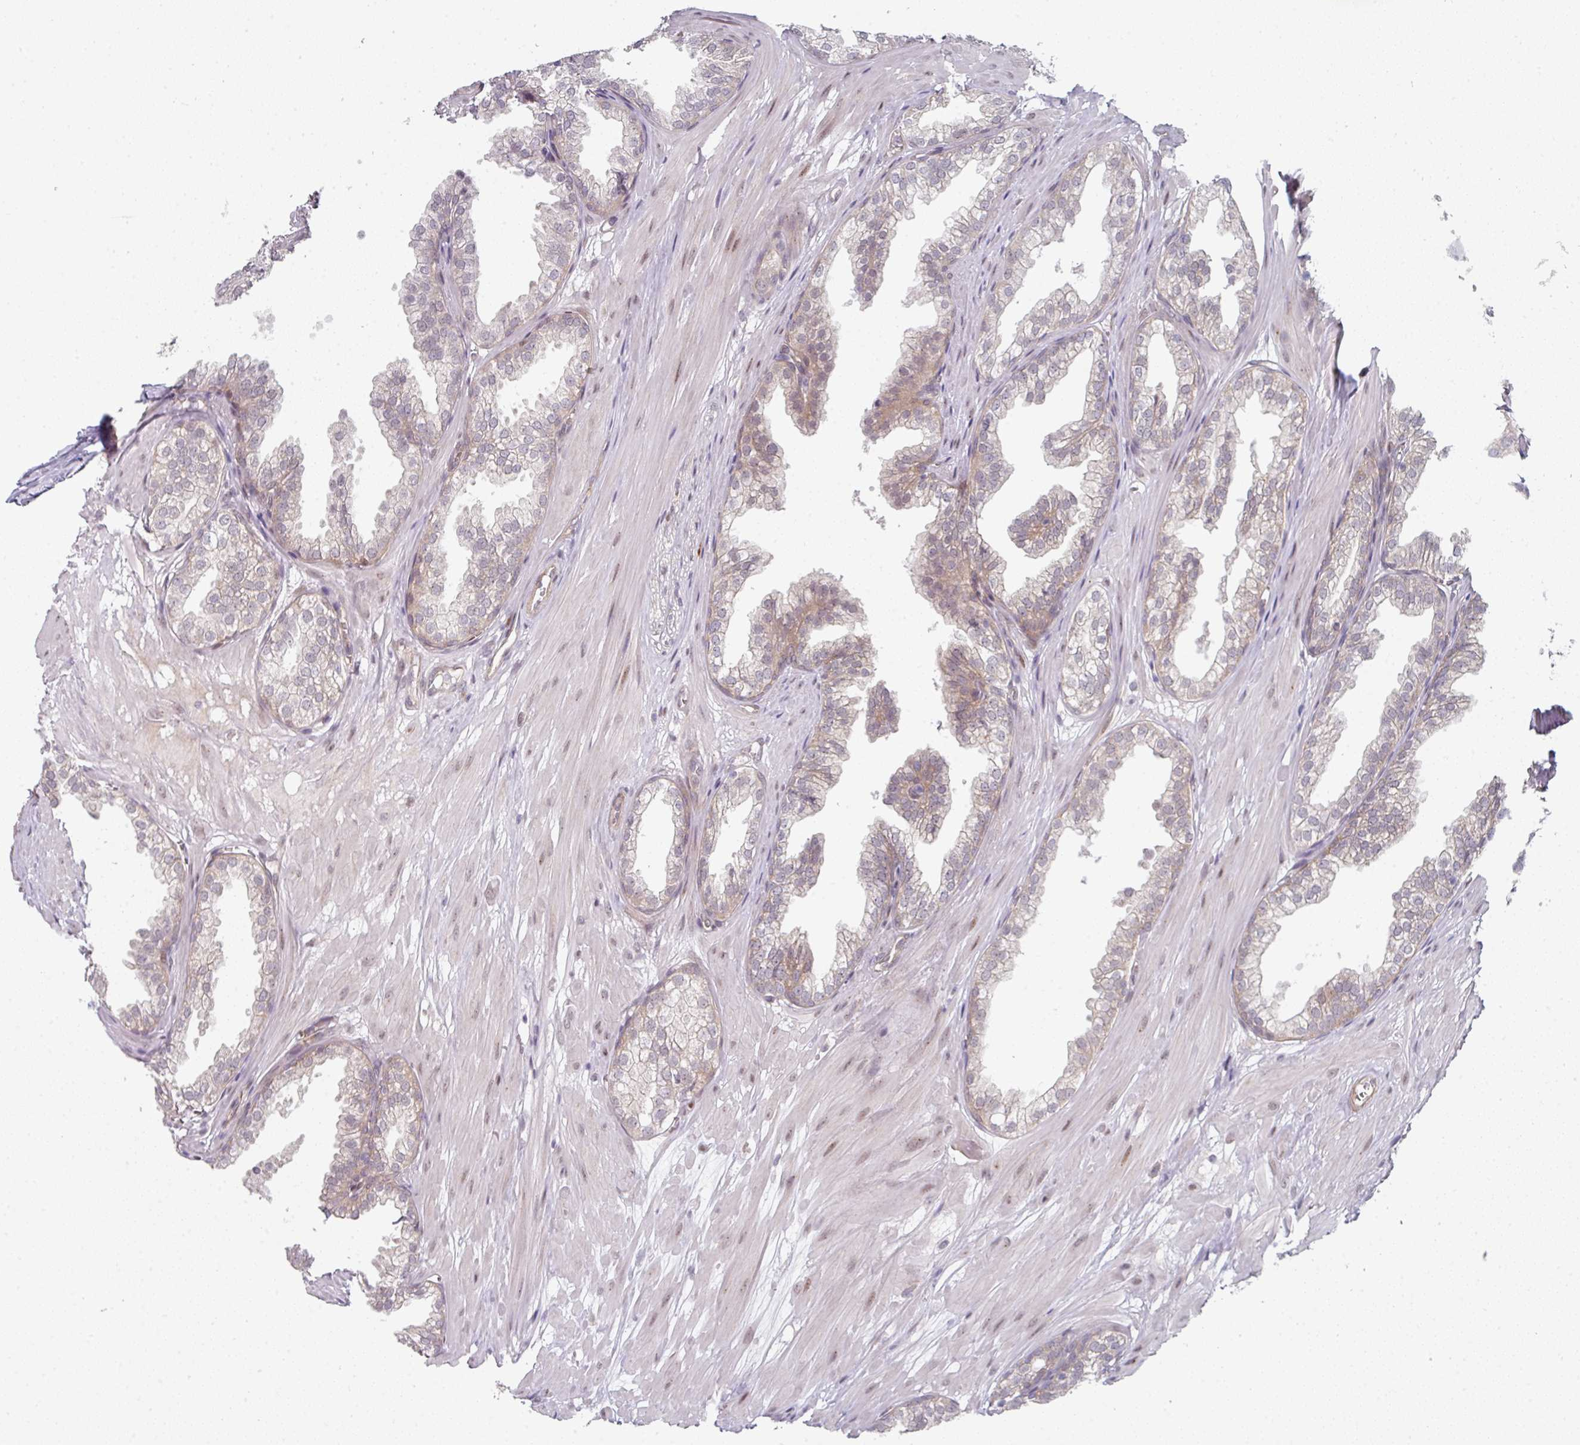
{"staining": {"intensity": "weak", "quantity": "25%-75%", "location": "cytoplasmic/membranous"}, "tissue": "prostate", "cell_type": "Glandular cells", "image_type": "normal", "snomed": [{"axis": "morphology", "description": "Normal tissue, NOS"}, {"axis": "topography", "description": "Prostate"}, {"axis": "topography", "description": "Peripheral nerve tissue"}], "caption": "Immunohistochemical staining of benign human prostate reveals 25%-75% levels of weak cytoplasmic/membranous protein expression in approximately 25%-75% of glandular cells.", "gene": "TMCC1", "patient": {"sex": "male", "age": 55}}